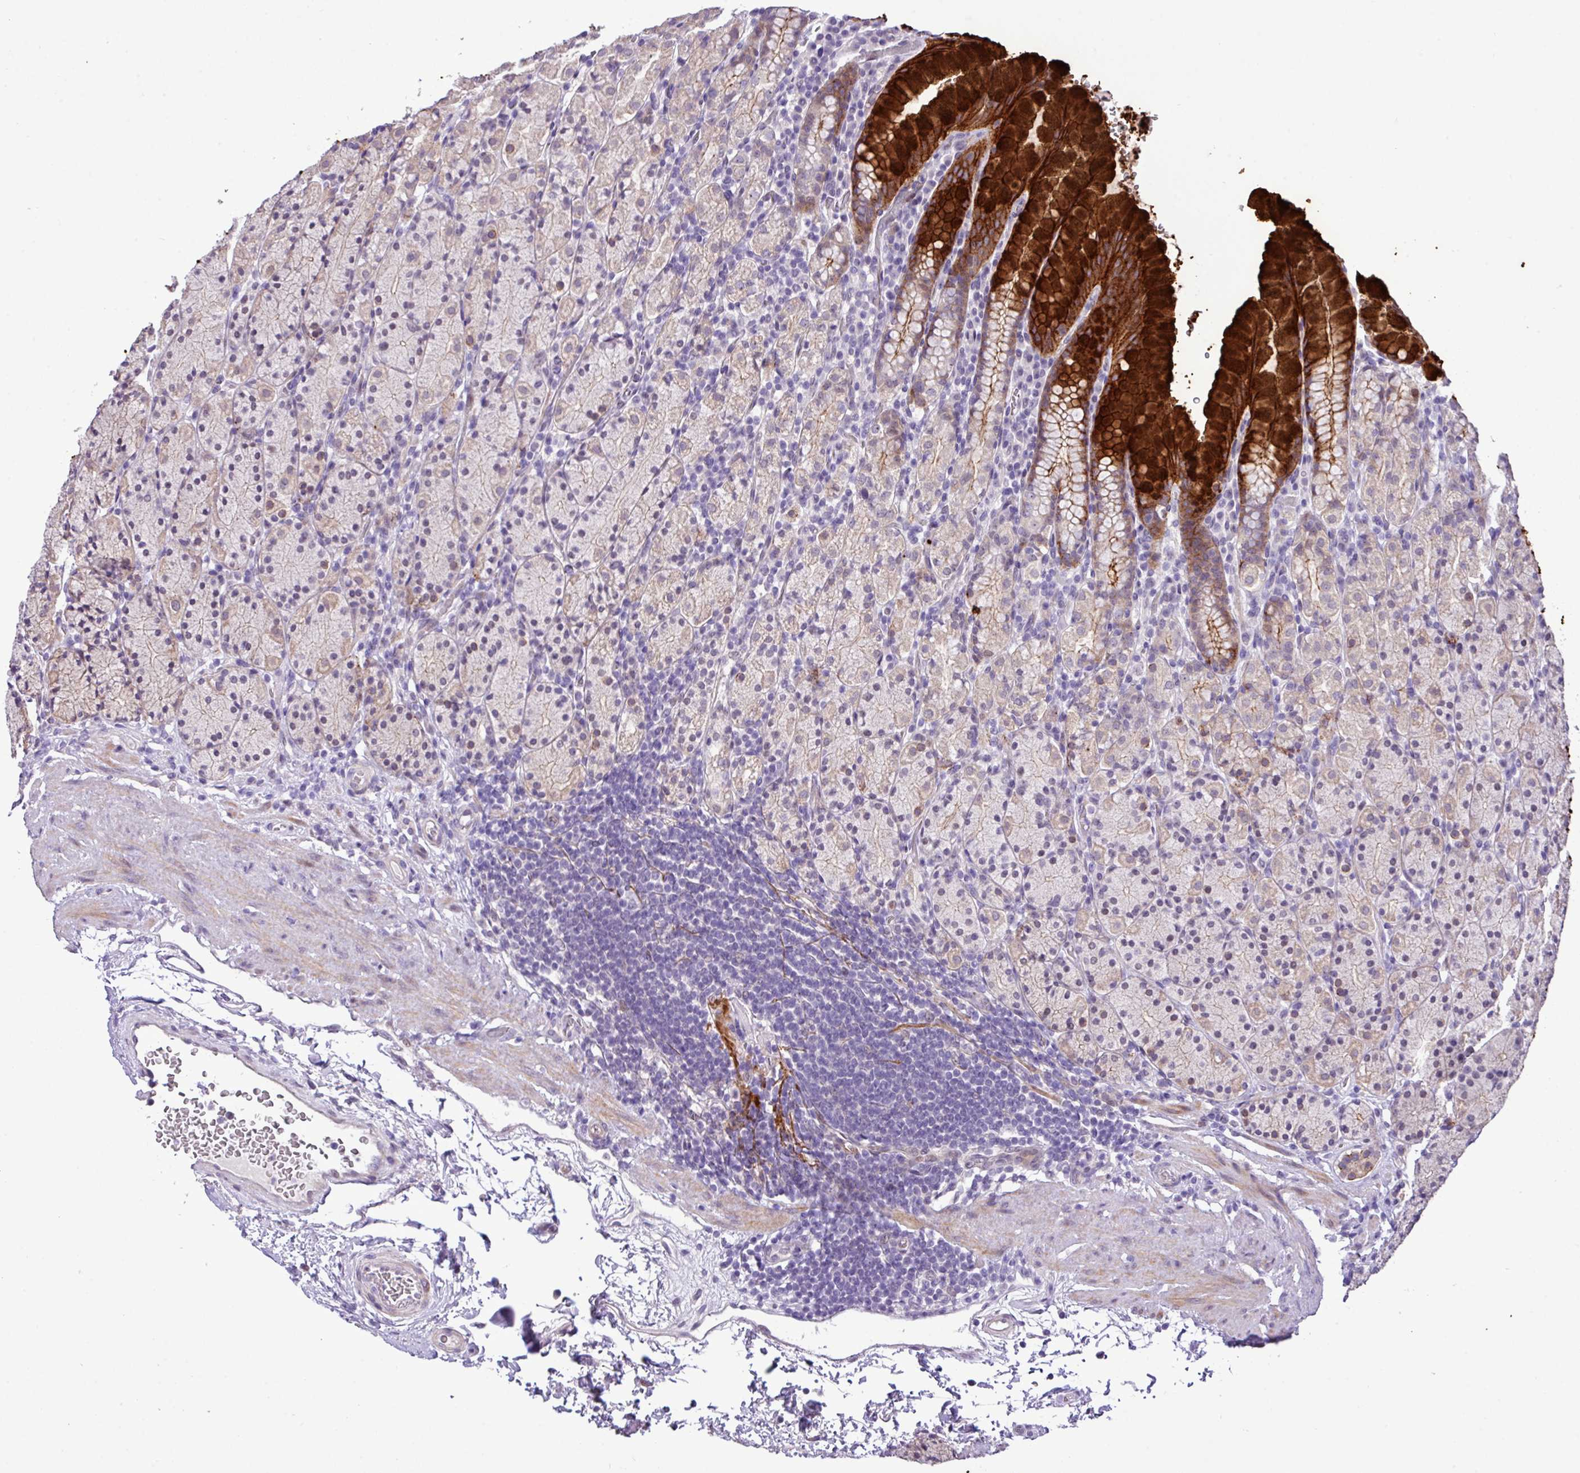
{"staining": {"intensity": "strong", "quantity": "<25%", "location": "cytoplasmic/membranous"}, "tissue": "stomach", "cell_type": "Glandular cells", "image_type": "normal", "snomed": [{"axis": "morphology", "description": "Normal tissue, NOS"}, {"axis": "topography", "description": "Stomach, upper"}, {"axis": "topography", "description": "Stomach"}], "caption": "Protein expression analysis of normal human stomach reveals strong cytoplasmic/membranous positivity in approximately <25% of glandular cells.", "gene": "YLPM1", "patient": {"sex": "male", "age": 62}}